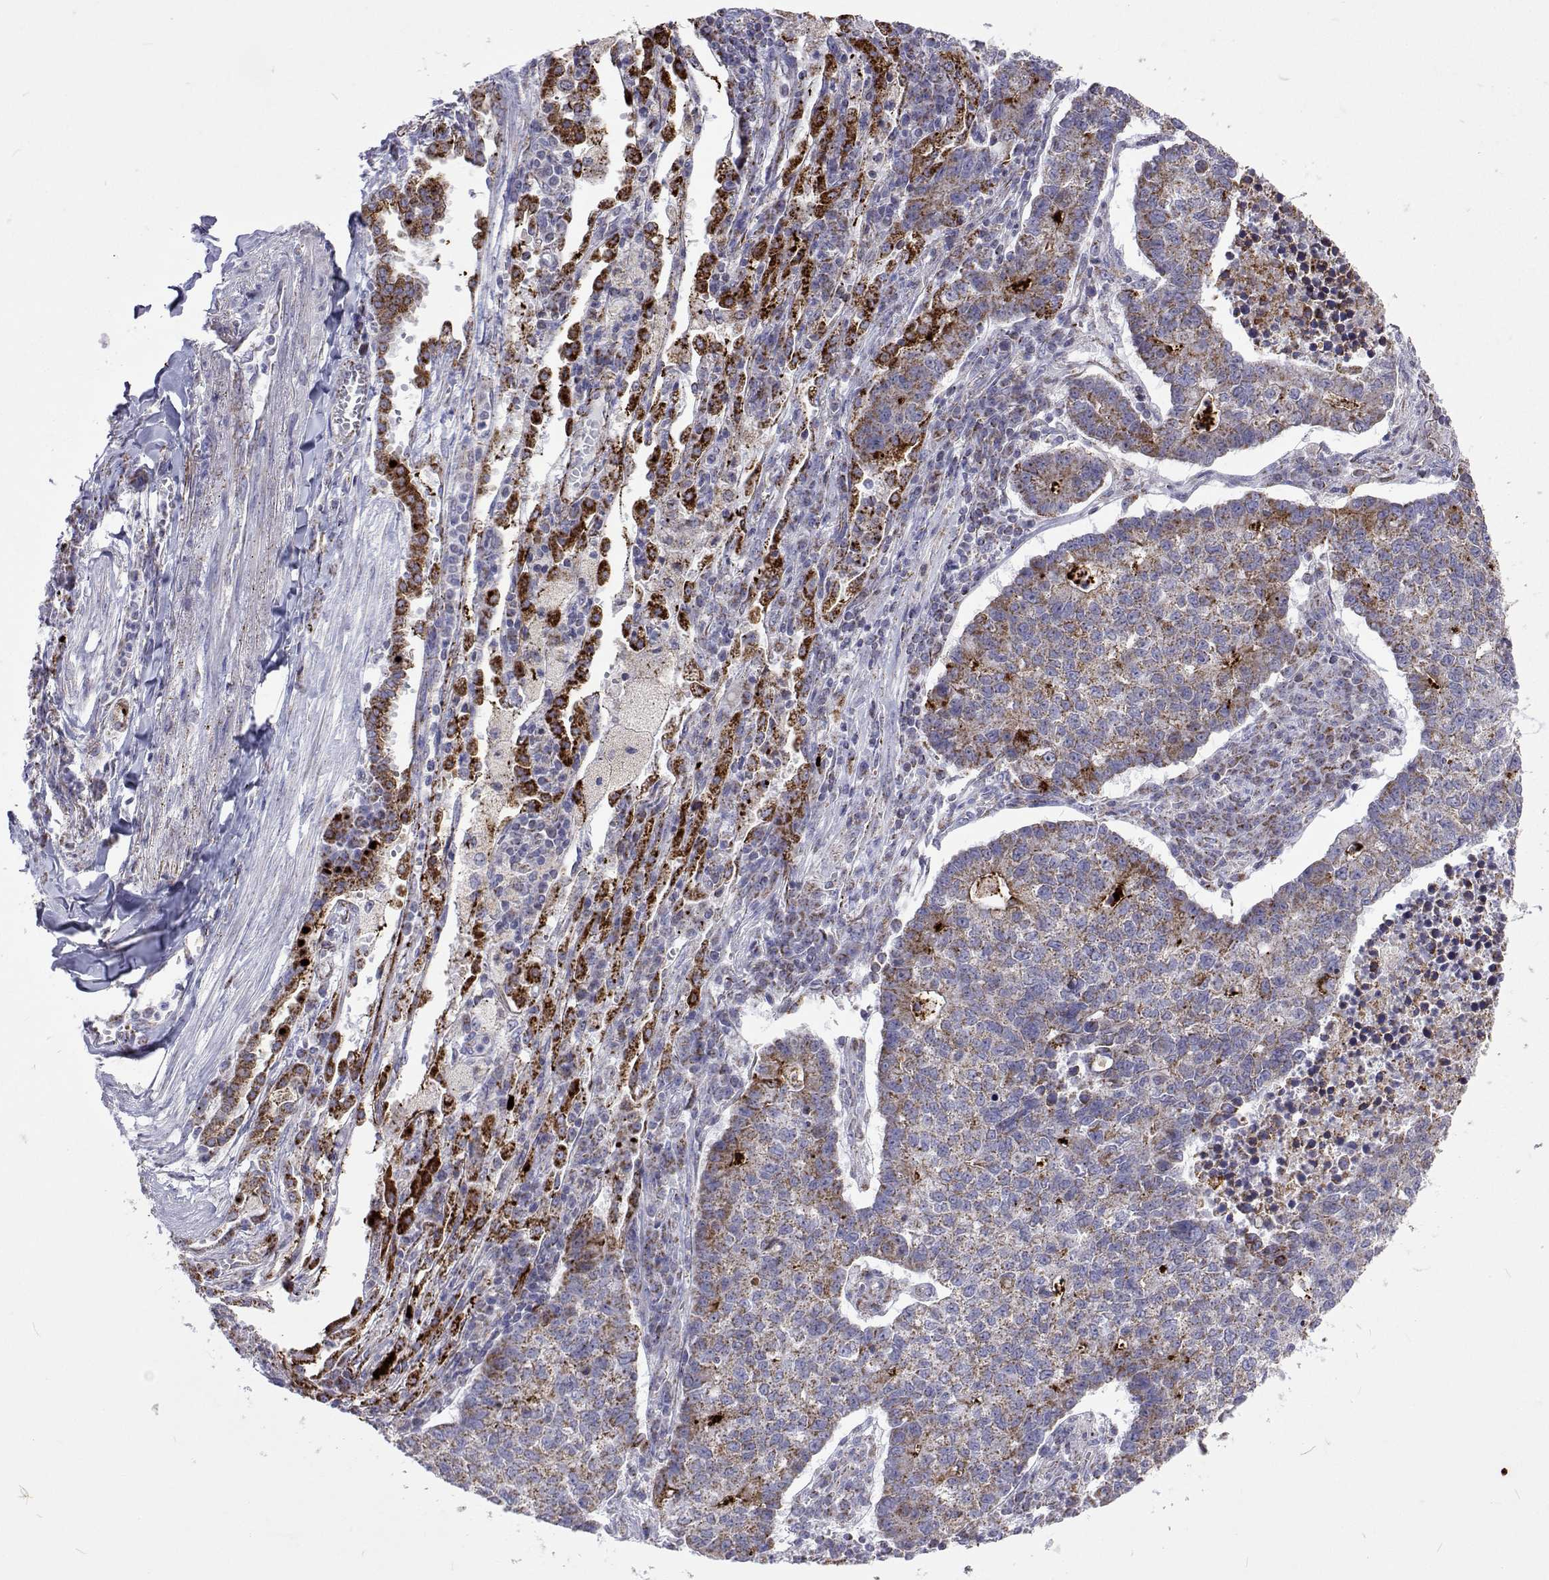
{"staining": {"intensity": "moderate", "quantity": "25%-75%", "location": "cytoplasmic/membranous"}, "tissue": "lung cancer", "cell_type": "Tumor cells", "image_type": "cancer", "snomed": [{"axis": "morphology", "description": "Adenocarcinoma, NOS"}, {"axis": "topography", "description": "Lung"}], "caption": "This image displays IHC staining of human lung adenocarcinoma, with medium moderate cytoplasmic/membranous positivity in approximately 25%-75% of tumor cells.", "gene": "MCCC2", "patient": {"sex": "male", "age": 57}}